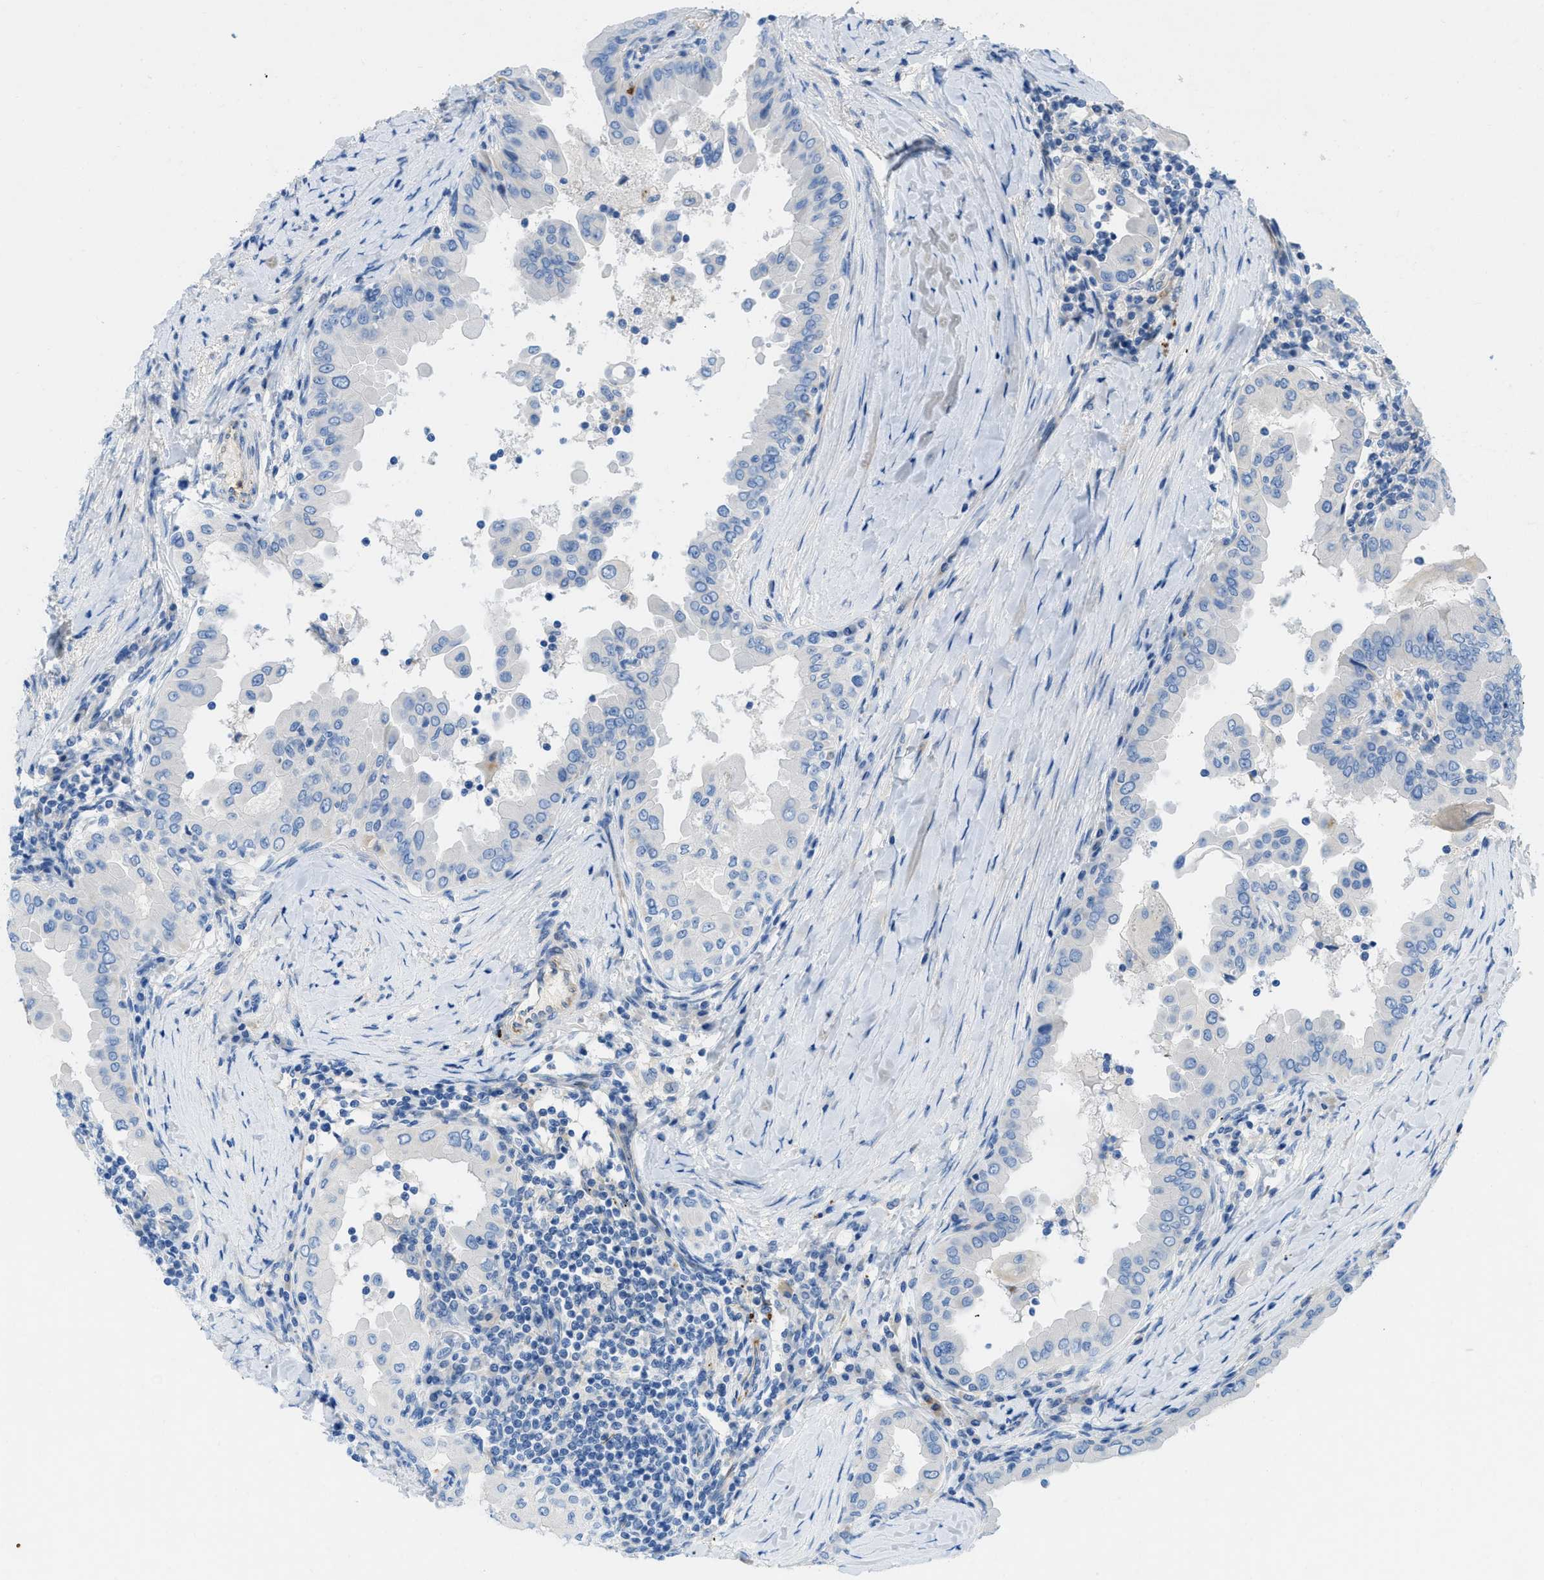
{"staining": {"intensity": "negative", "quantity": "none", "location": "none"}, "tissue": "thyroid cancer", "cell_type": "Tumor cells", "image_type": "cancer", "snomed": [{"axis": "morphology", "description": "Papillary adenocarcinoma, NOS"}, {"axis": "topography", "description": "Thyroid gland"}], "caption": "This image is of thyroid papillary adenocarcinoma stained with immunohistochemistry to label a protein in brown with the nuclei are counter-stained blue. There is no expression in tumor cells.", "gene": "XCR1", "patient": {"sex": "male", "age": 33}}